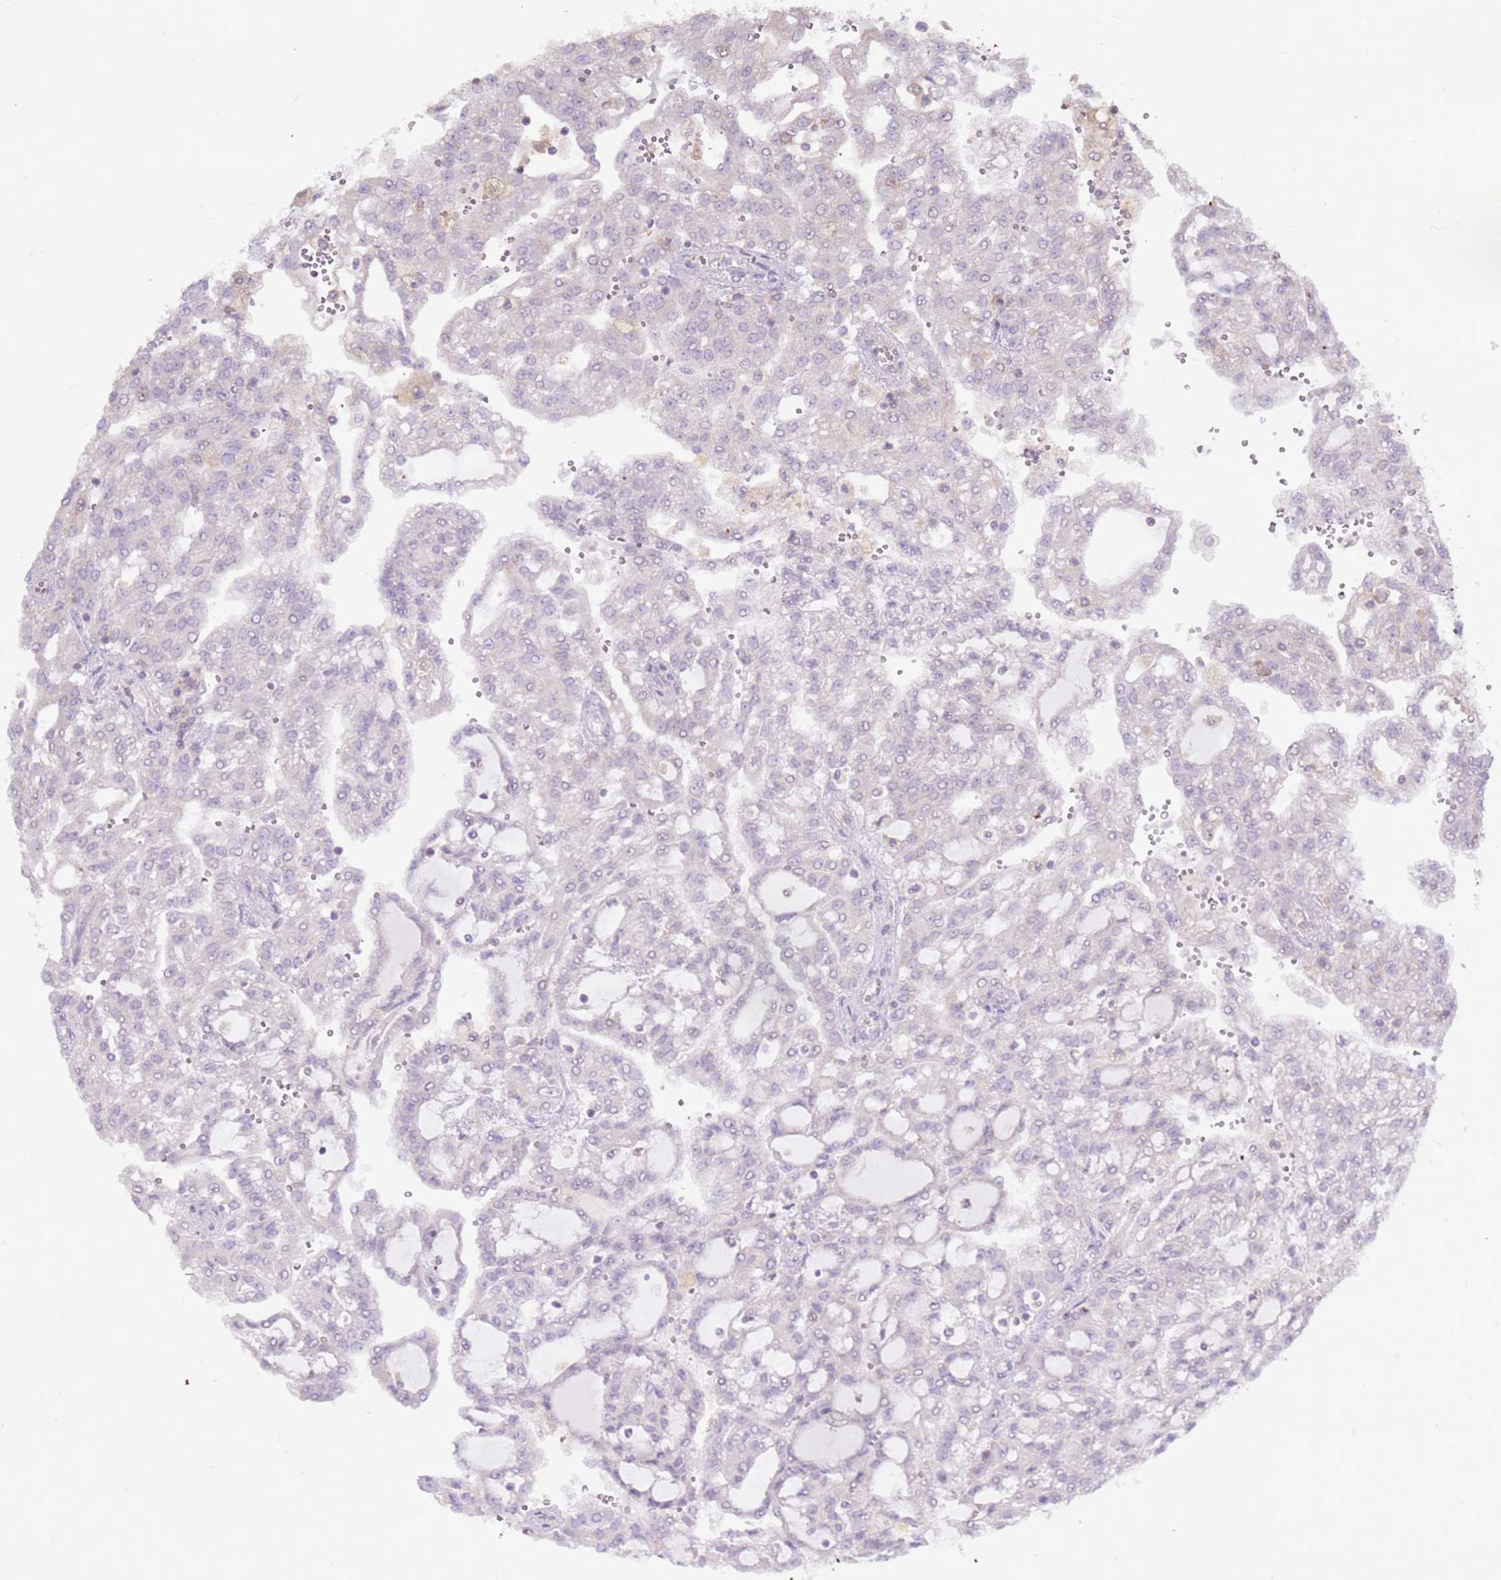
{"staining": {"intensity": "negative", "quantity": "none", "location": "none"}, "tissue": "renal cancer", "cell_type": "Tumor cells", "image_type": "cancer", "snomed": [{"axis": "morphology", "description": "Adenocarcinoma, NOS"}, {"axis": "topography", "description": "Kidney"}], "caption": "Tumor cells show no significant protein positivity in renal adenocarcinoma.", "gene": "EVA1B", "patient": {"sex": "male", "age": 63}}